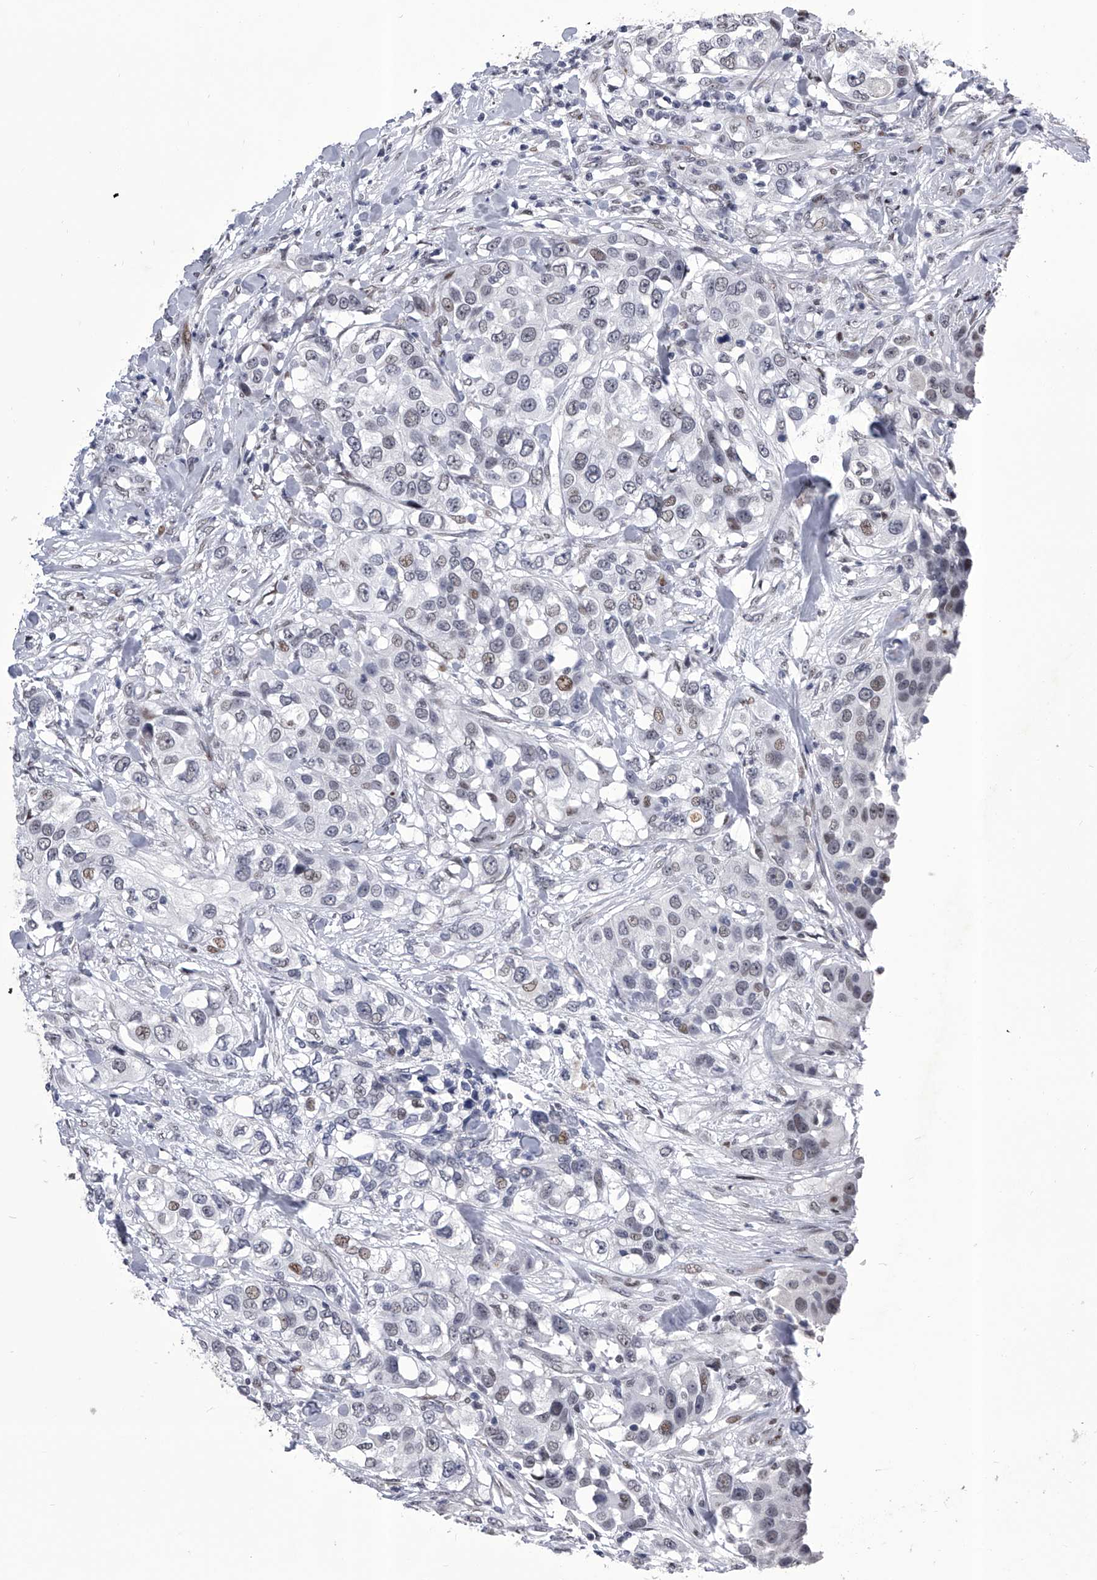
{"staining": {"intensity": "weak", "quantity": "<25%", "location": "nuclear"}, "tissue": "urothelial cancer", "cell_type": "Tumor cells", "image_type": "cancer", "snomed": [{"axis": "morphology", "description": "Urothelial carcinoma, High grade"}, {"axis": "topography", "description": "Urinary bladder"}], "caption": "An immunohistochemistry (IHC) image of urothelial cancer is shown. There is no staining in tumor cells of urothelial cancer.", "gene": "CMTR1", "patient": {"sex": "female", "age": 80}}